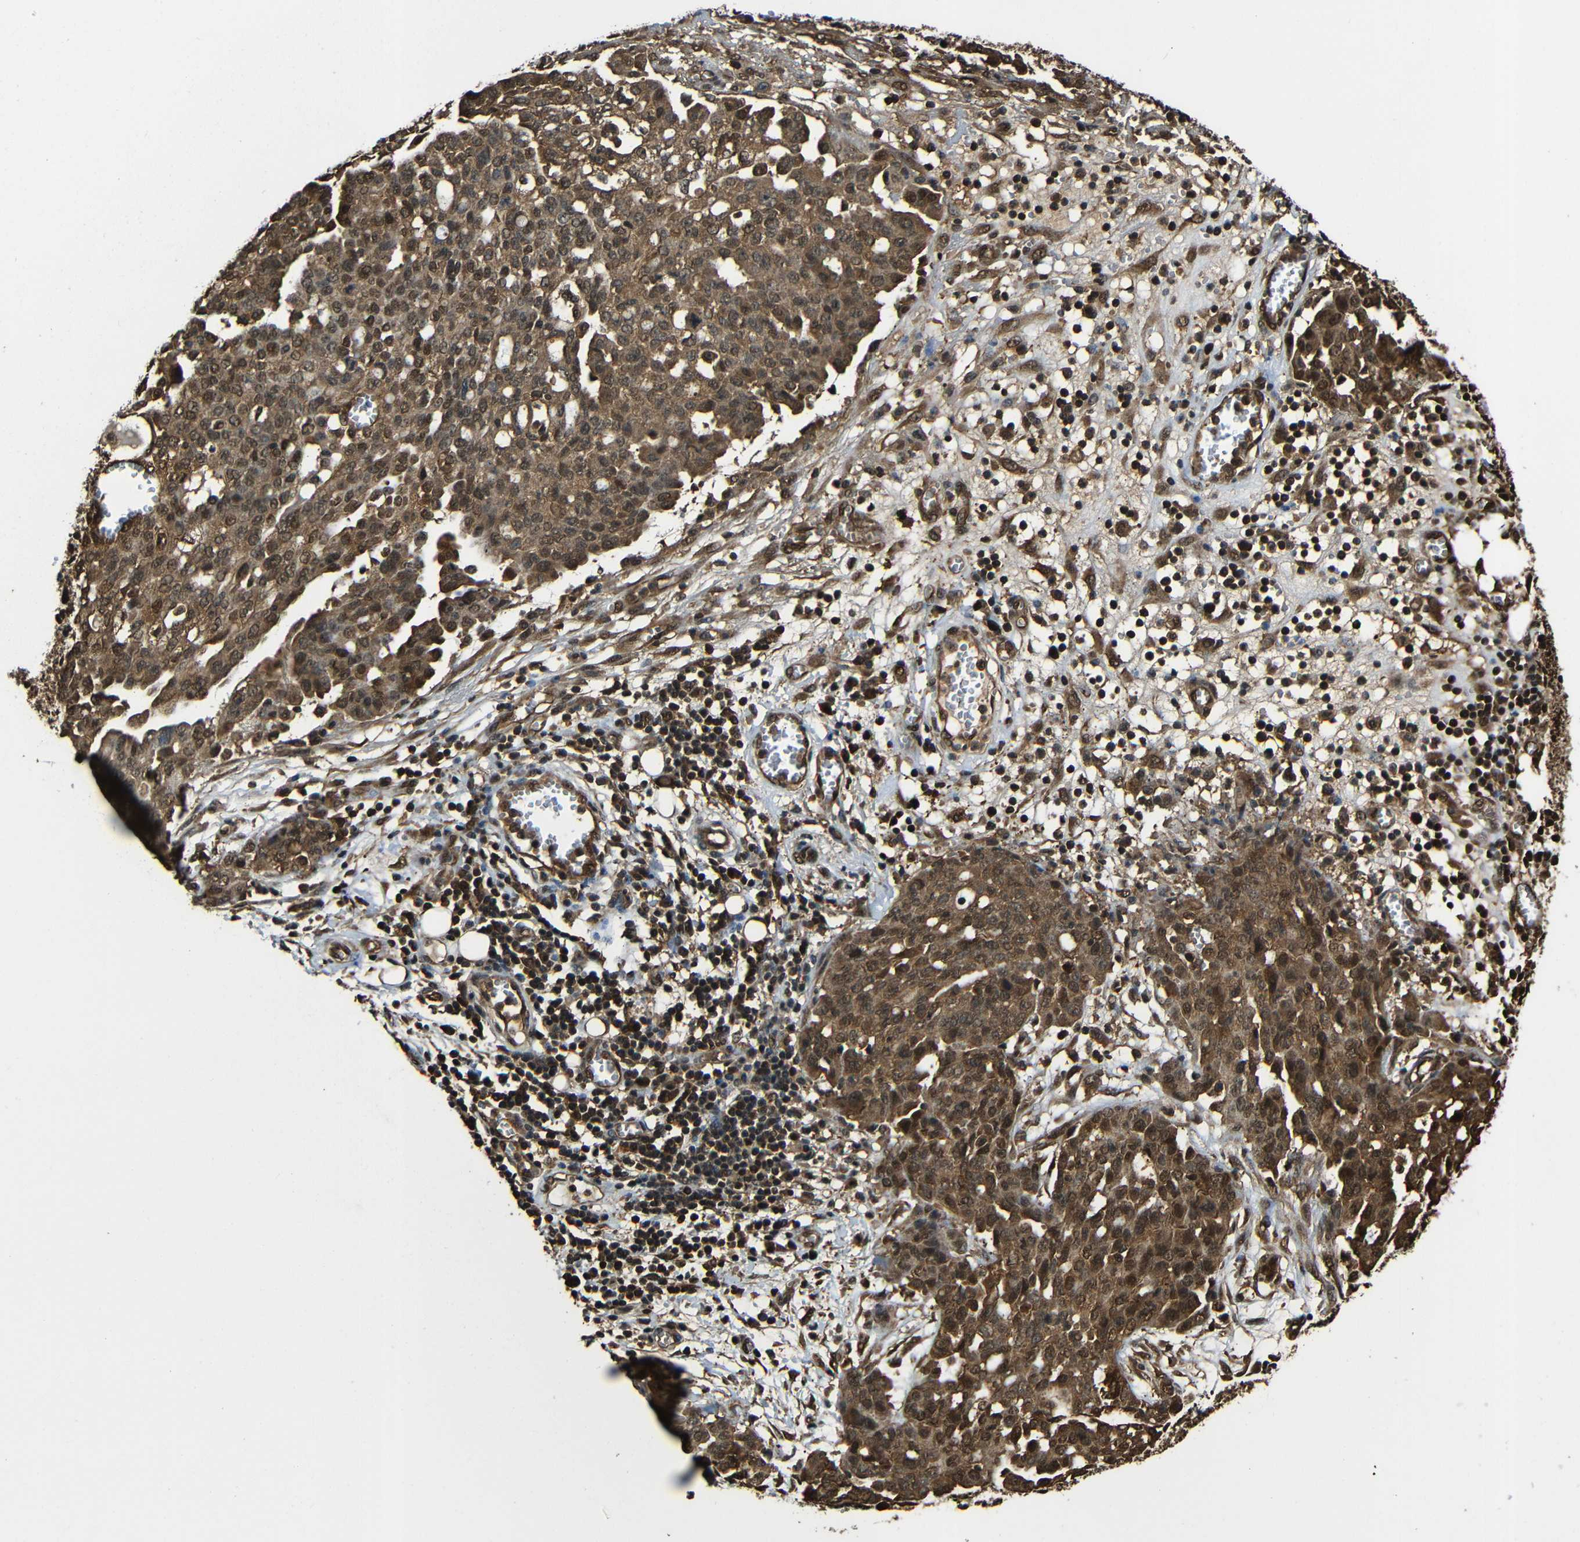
{"staining": {"intensity": "moderate", "quantity": ">75%", "location": "cytoplasmic/membranous,nuclear"}, "tissue": "ovarian cancer", "cell_type": "Tumor cells", "image_type": "cancer", "snomed": [{"axis": "morphology", "description": "Cystadenocarcinoma, serous, NOS"}, {"axis": "topography", "description": "Soft tissue"}, {"axis": "topography", "description": "Ovary"}], "caption": "Human ovarian serous cystadenocarcinoma stained with a brown dye exhibits moderate cytoplasmic/membranous and nuclear positive staining in about >75% of tumor cells.", "gene": "VCP", "patient": {"sex": "female", "age": 57}}